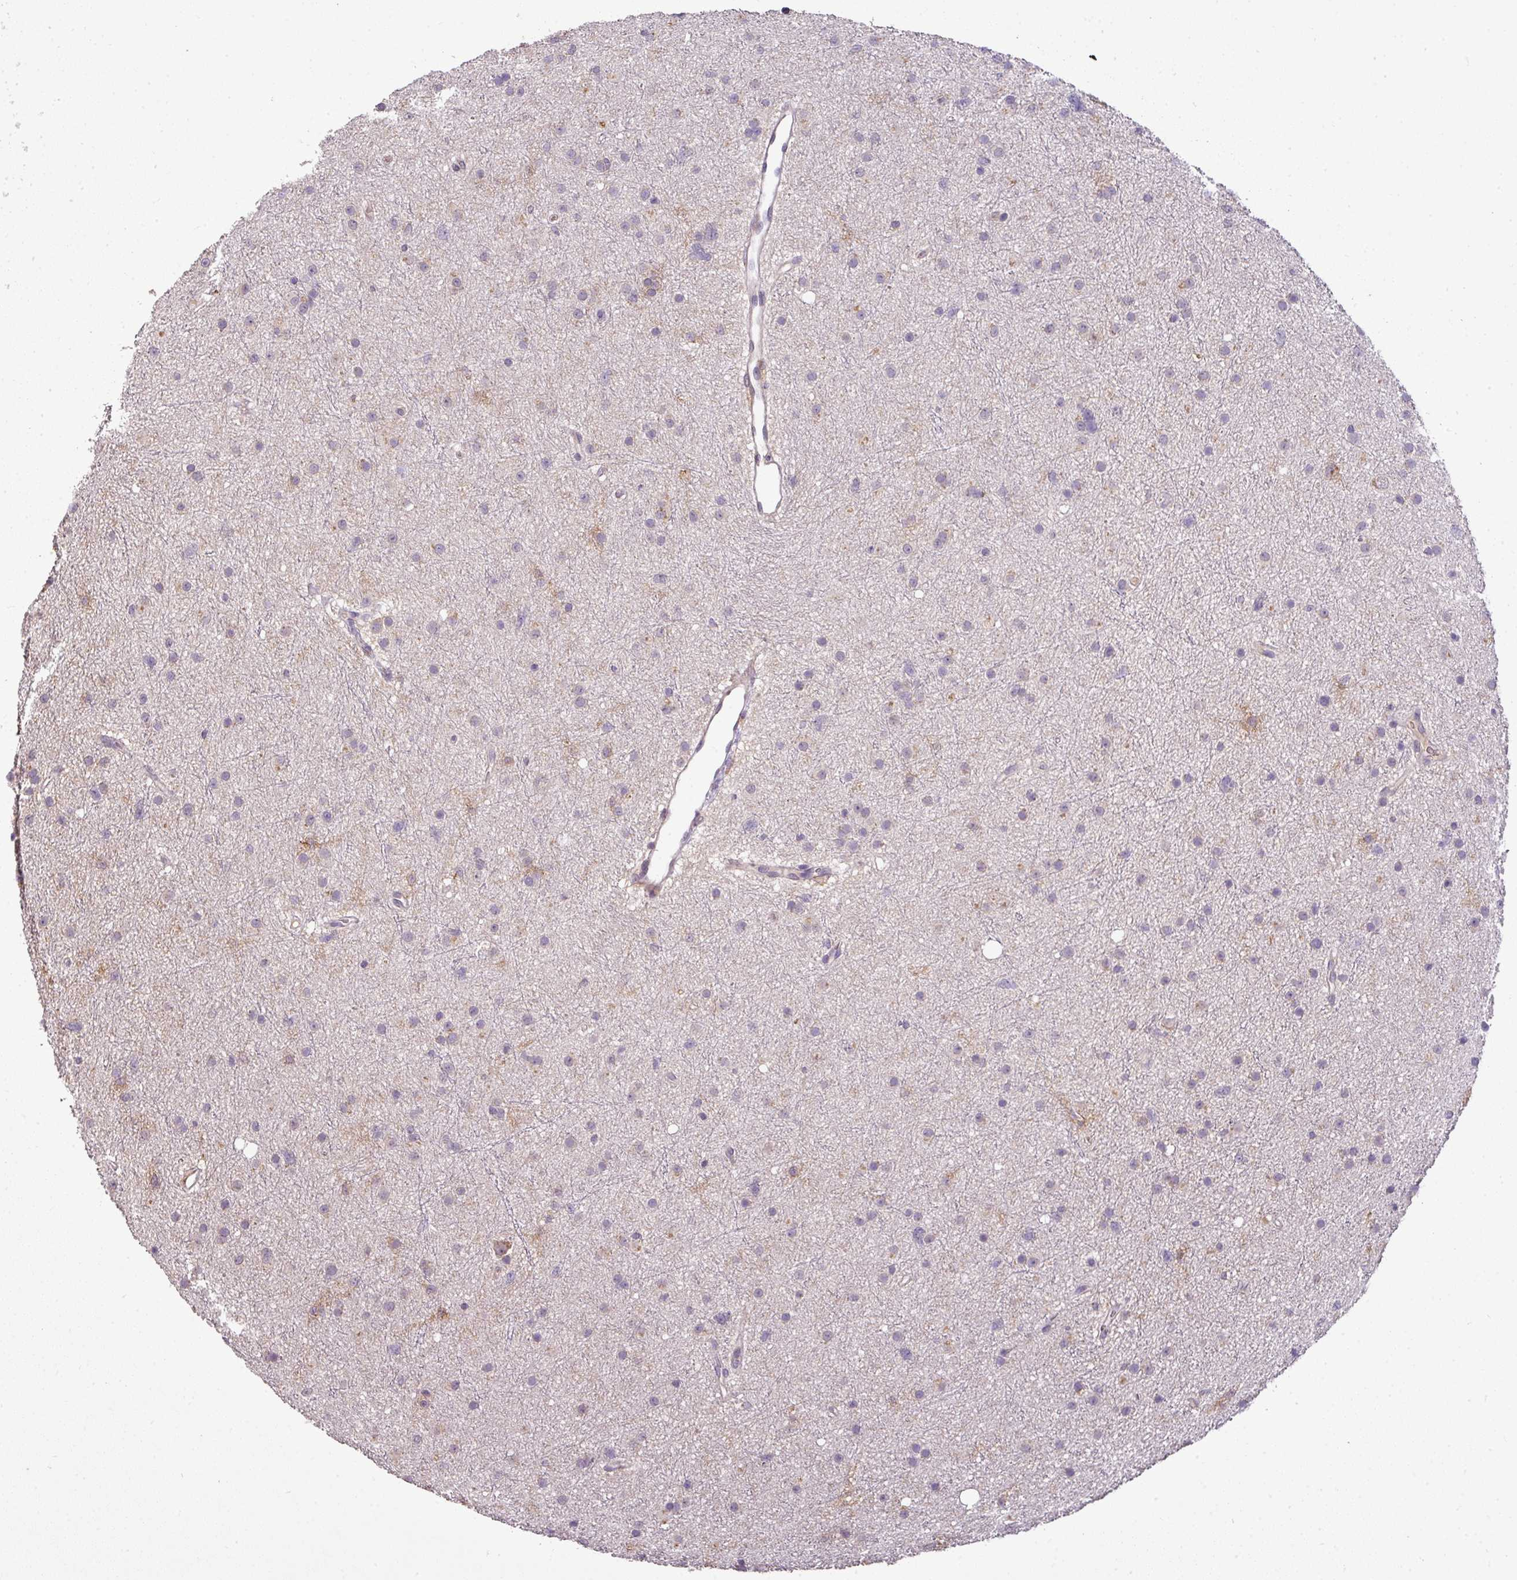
{"staining": {"intensity": "weak", "quantity": "<25%", "location": "cytoplasmic/membranous"}, "tissue": "glioma", "cell_type": "Tumor cells", "image_type": "cancer", "snomed": [{"axis": "morphology", "description": "Glioma, malignant, Low grade"}, {"axis": "topography", "description": "Cerebral cortex"}], "caption": "An immunohistochemistry (IHC) histopathology image of low-grade glioma (malignant) is shown. There is no staining in tumor cells of low-grade glioma (malignant).", "gene": "SPCS3", "patient": {"sex": "female", "age": 39}}